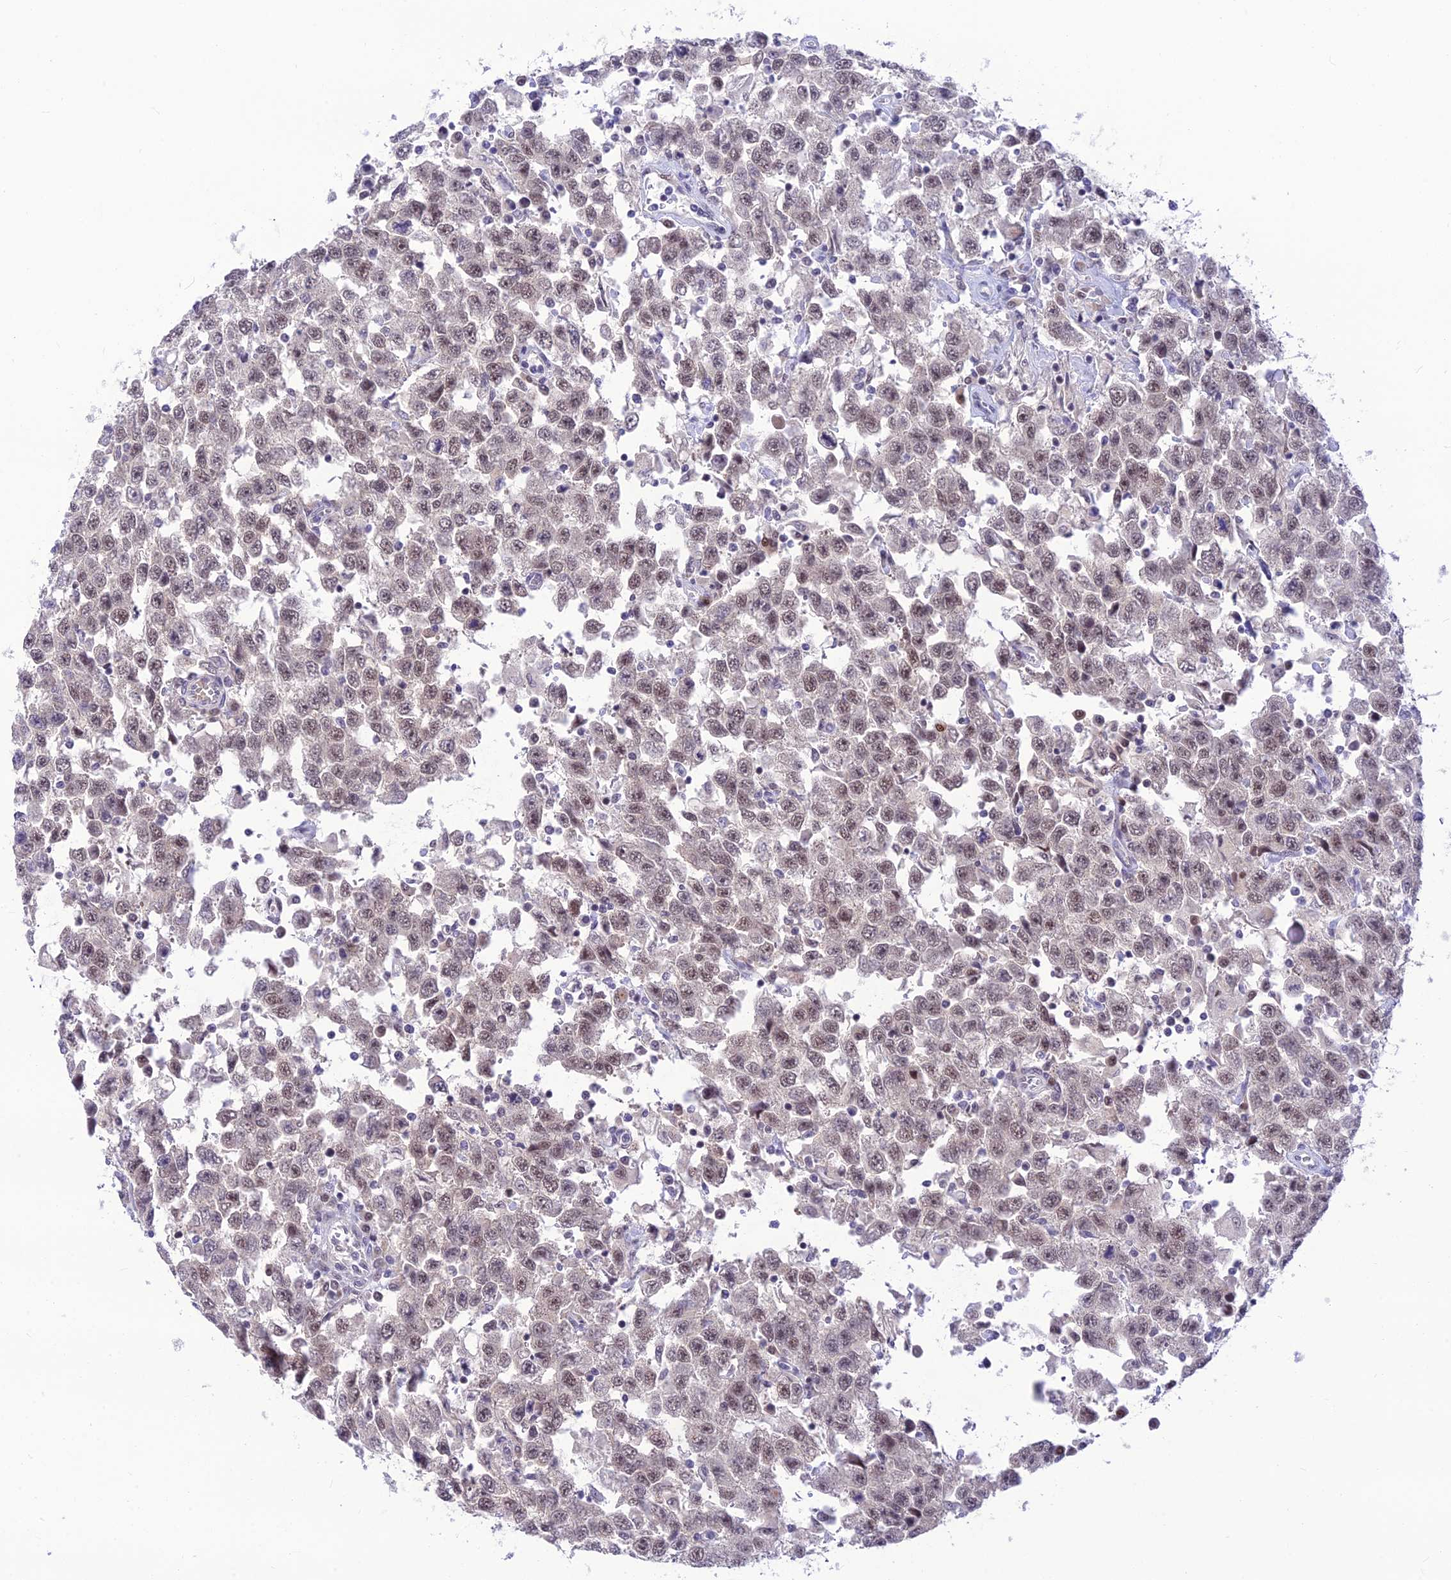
{"staining": {"intensity": "weak", "quantity": "25%-75%", "location": "nuclear"}, "tissue": "testis cancer", "cell_type": "Tumor cells", "image_type": "cancer", "snomed": [{"axis": "morphology", "description": "Seminoma, NOS"}, {"axis": "topography", "description": "Testis"}], "caption": "IHC photomicrograph of human seminoma (testis) stained for a protein (brown), which demonstrates low levels of weak nuclear expression in about 25%-75% of tumor cells.", "gene": "ASPDH", "patient": {"sex": "male", "age": 41}}